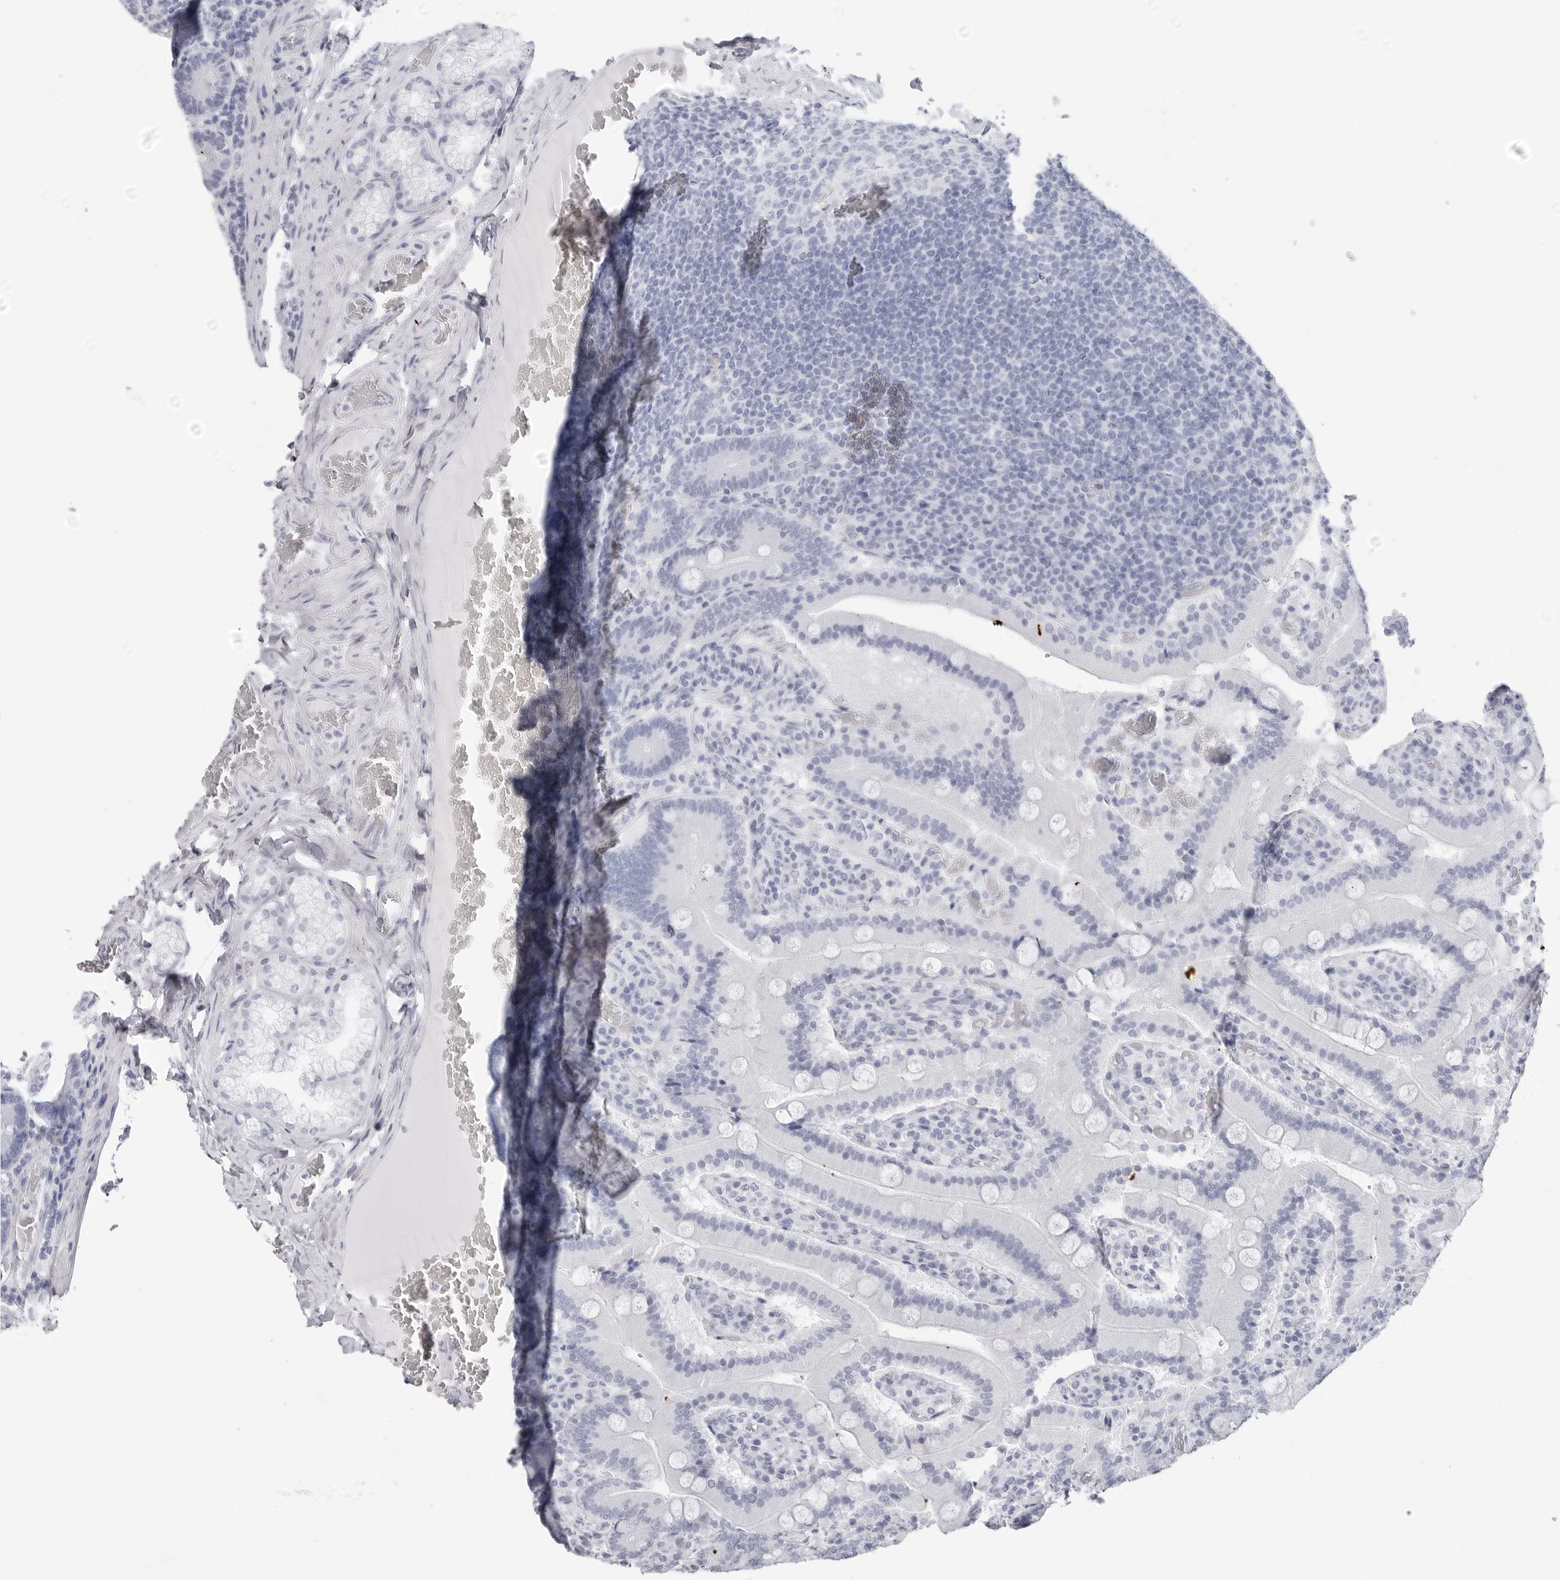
{"staining": {"intensity": "negative", "quantity": "none", "location": "none"}, "tissue": "duodenum", "cell_type": "Glandular cells", "image_type": "normal", "snomed": [{"axis": "morphology", "description": "Normal tissue, NOS"}, {"axis": "topography", "description": "Duodenum"}], "caption": "High power microscopy histopathology image of an IHC micrograph of benign duodenum, revealing no significant positivity in glandular cells. (IHC, brightfield microscopy, high magnification).", "gene": "CST2", "patient": {"sex": "female", "age": 62}}